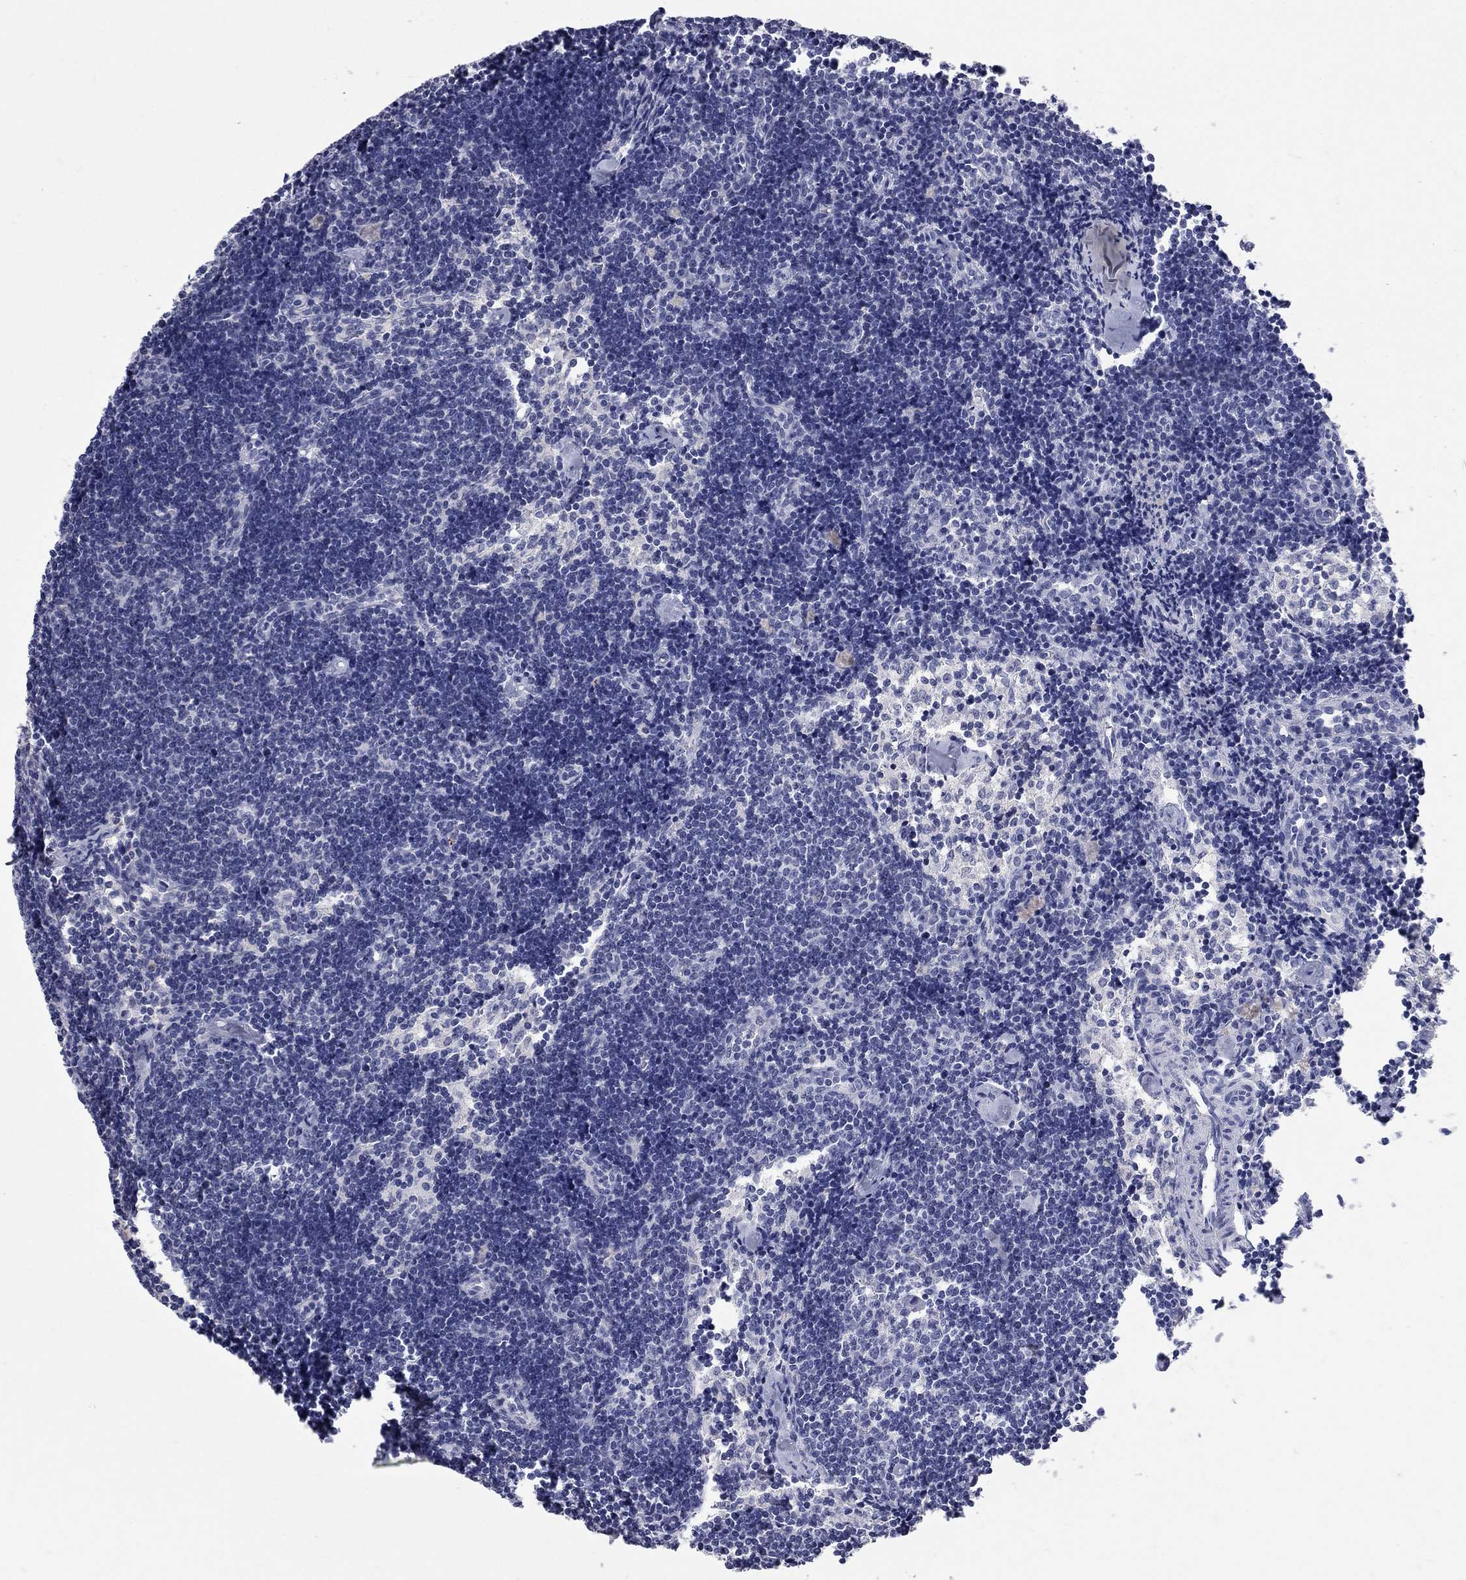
{"staining": {"intensity": "negative", "quantity": "none", "location": "none"}, "tissue": "lymph node", "cell_type": "Non-germinal center cells", "image_type": "normal", "snomed": [{"axis": "morphology", "description": "Normal tissue, NOS"}, {"axis": "topography", "description": "Lymph node"}], "caption": "Immunohistochemistry (IHC) histopathology image of unremarkable lymph node: human lymph node stained with DAB (3,3'-diaminobenzidine) demonstrates no significant protein expression in non-germinal center cells.", "gene": "FAM221B", "patient": {"sex": "female", "age": 42}}